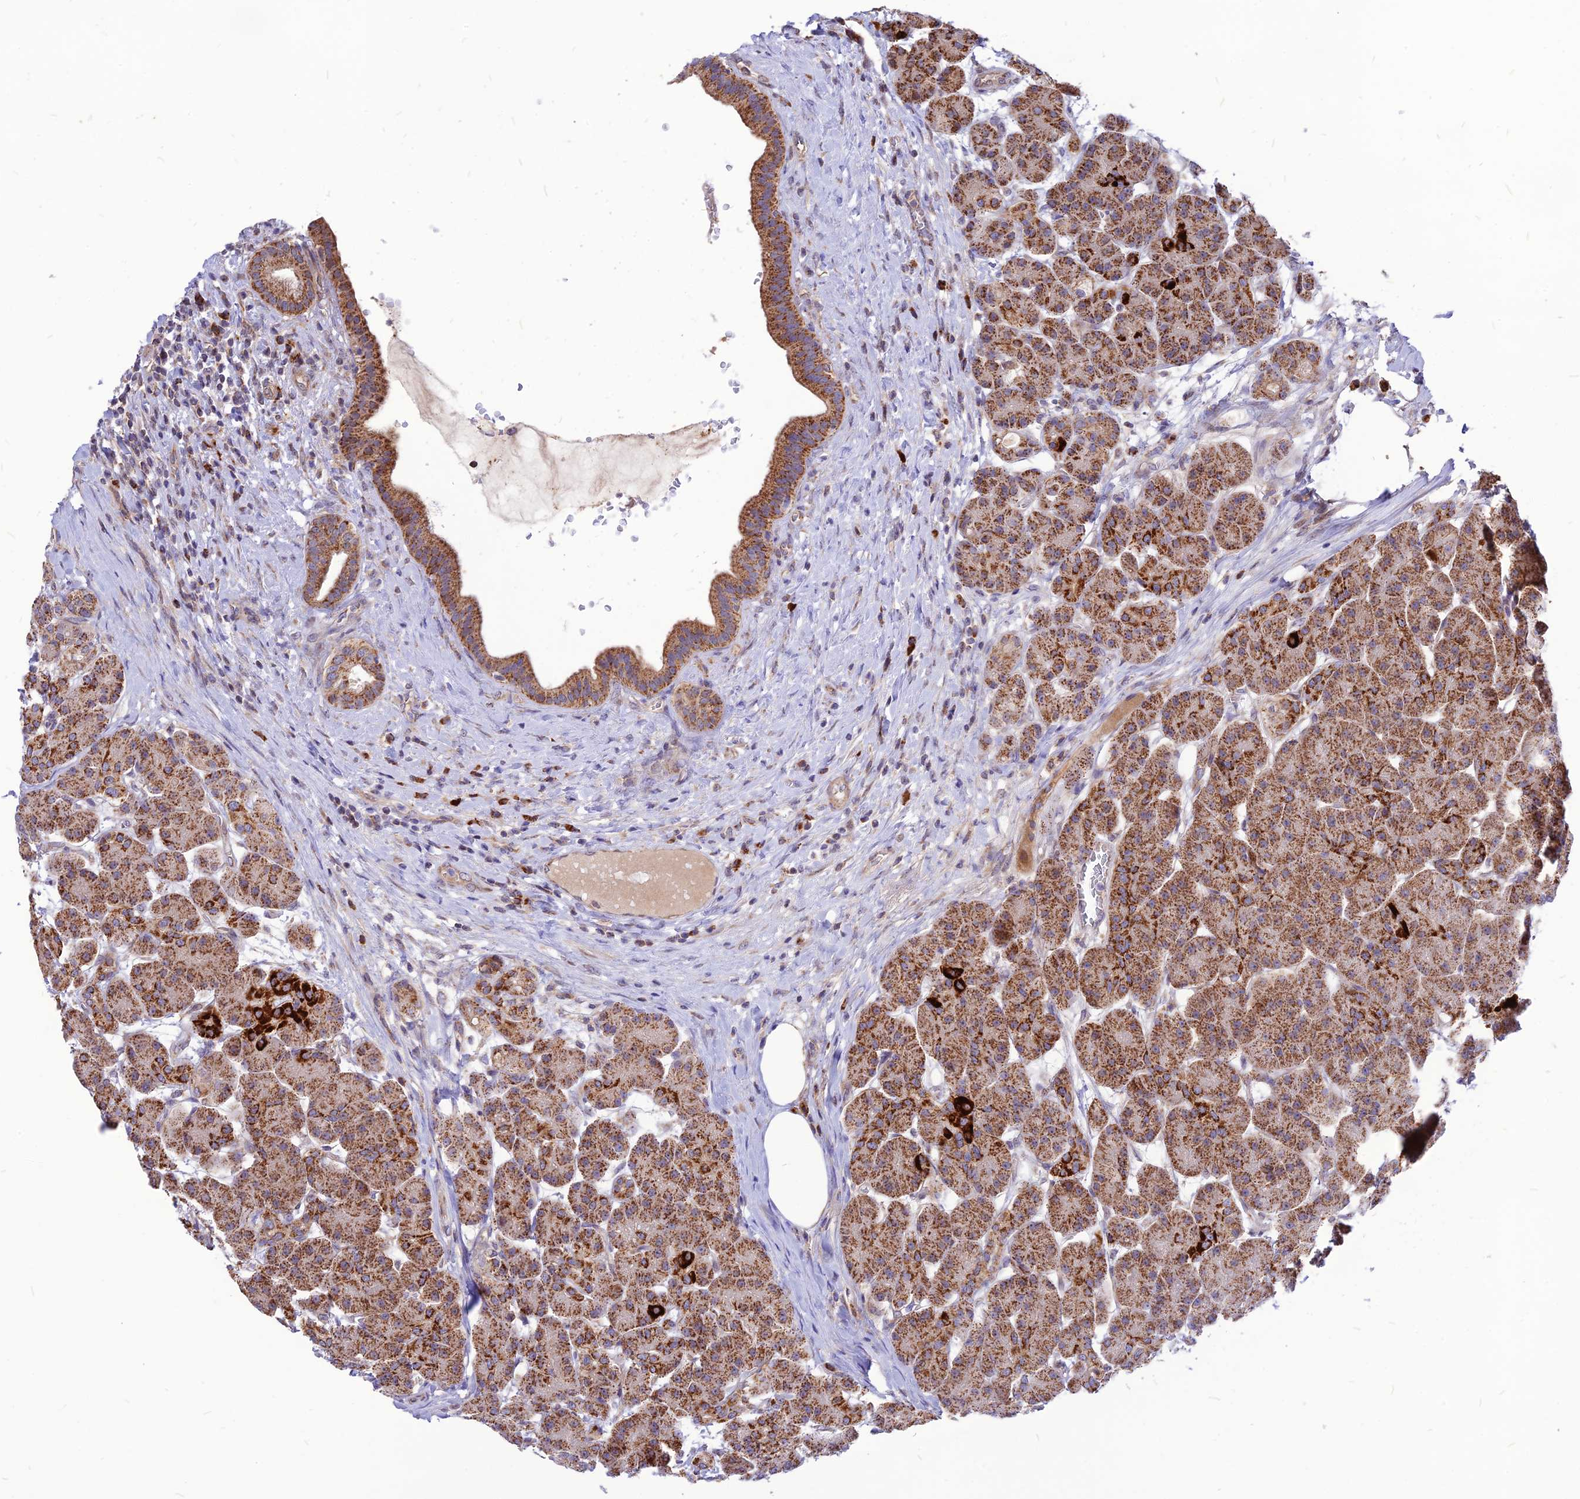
{"staining": {"intensity": "strong", "quantity": ">75%", "location": "cytoplasmic/membranous"}, "tissue": "pancreas", "cell_type": "Exocrine glandular cells", "image_type": "normal", "snomed": [{"axis": "morphology", "description": "Normal tissue, NOS"}, {"axis": "topography", "description": "Pancreas"}], "caption": "Human pancreas stained with a protein marker exhibits strong staining in exocrine glandular cells.", "gene": "ECI1", "patient": {"sex": "male", "age": 63}}